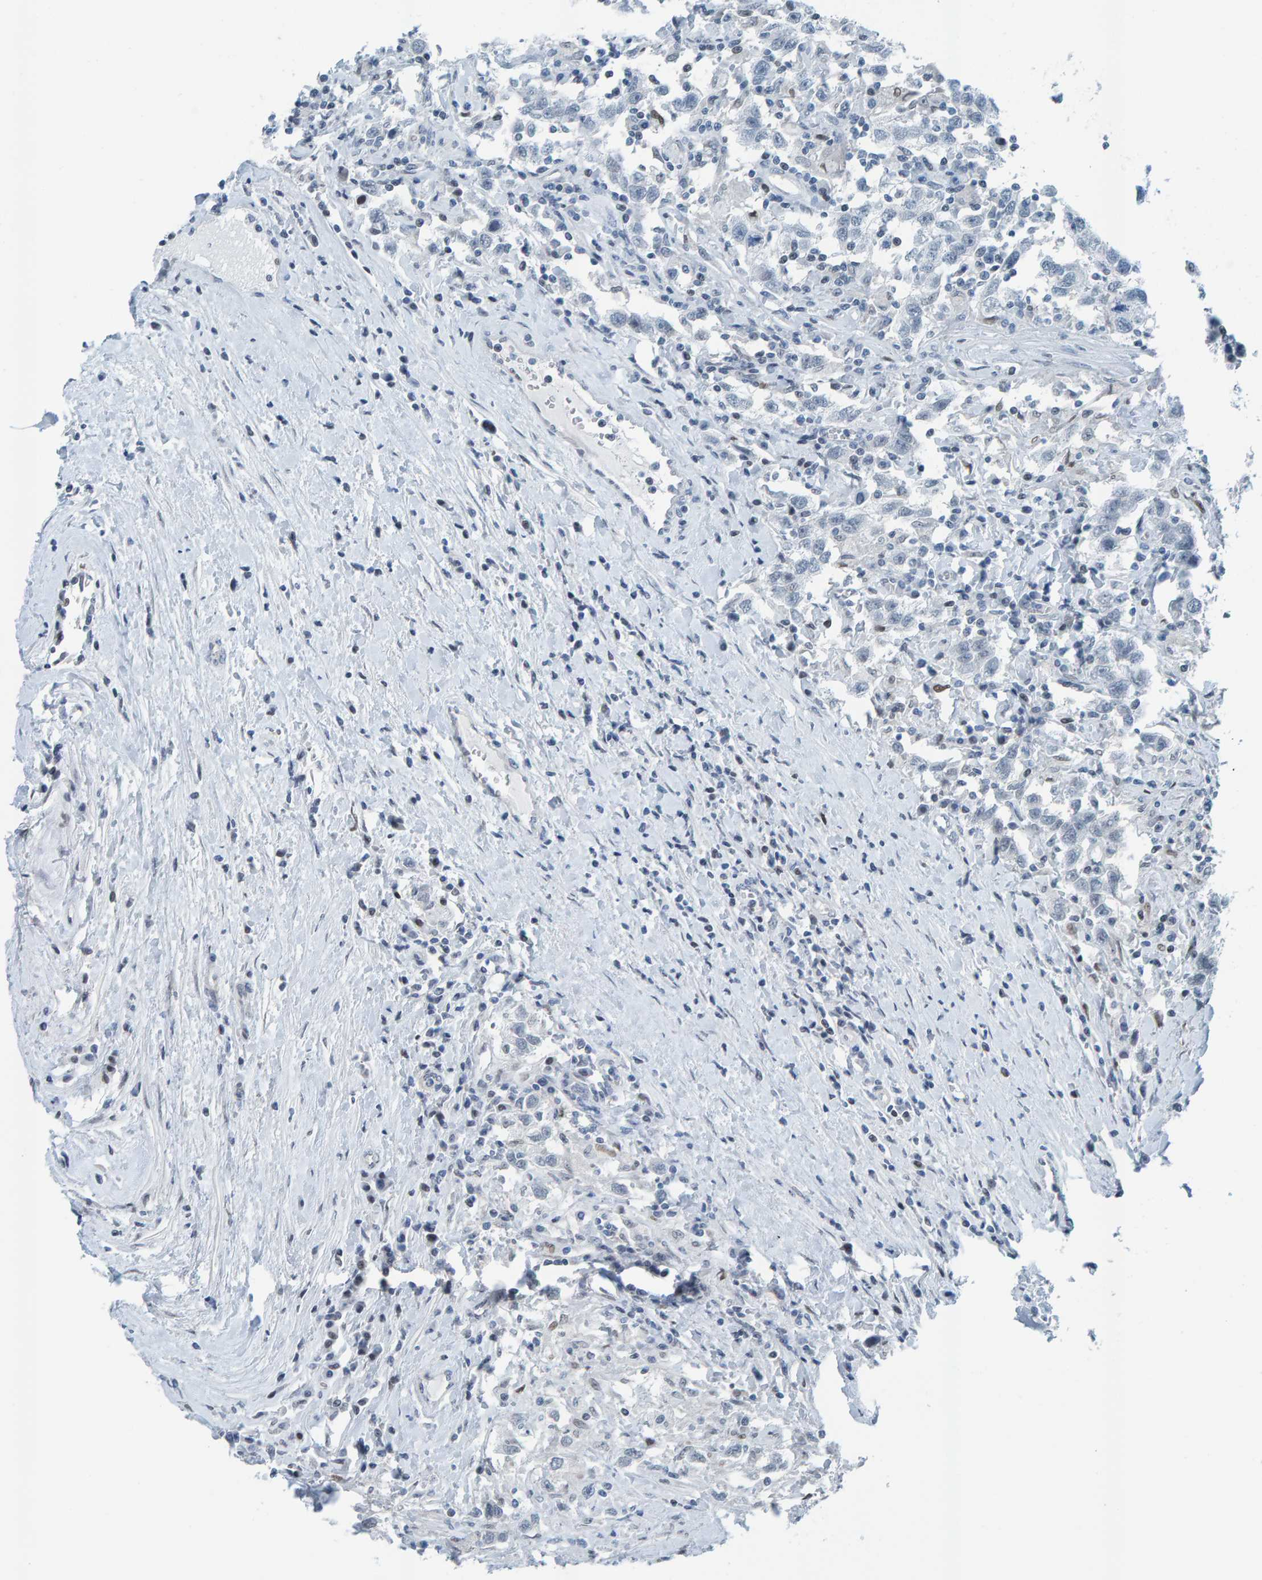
{"staining": {"intensity": "negative", "quantity": "none", "location": "none"}, "tissue": "testis cancer", "cell_type": "Tumor cells", "image_type": "cancer", "snomed": [{"axis": "morphology", "description": "Seminoma, NOS"}, {"axis": "topography", "description": "Testis"}], "caption": "Testis cancer was stained to show a protein in brown. There is no significant expression in tumor cells. The staining was performed using DAB to visualize the protein expression in brown, while the nuclei were stained in blue with hematoxylin (Magnification: 20x).", "gene": "CNP", "patient": {"sex": "male", "age": 41}}